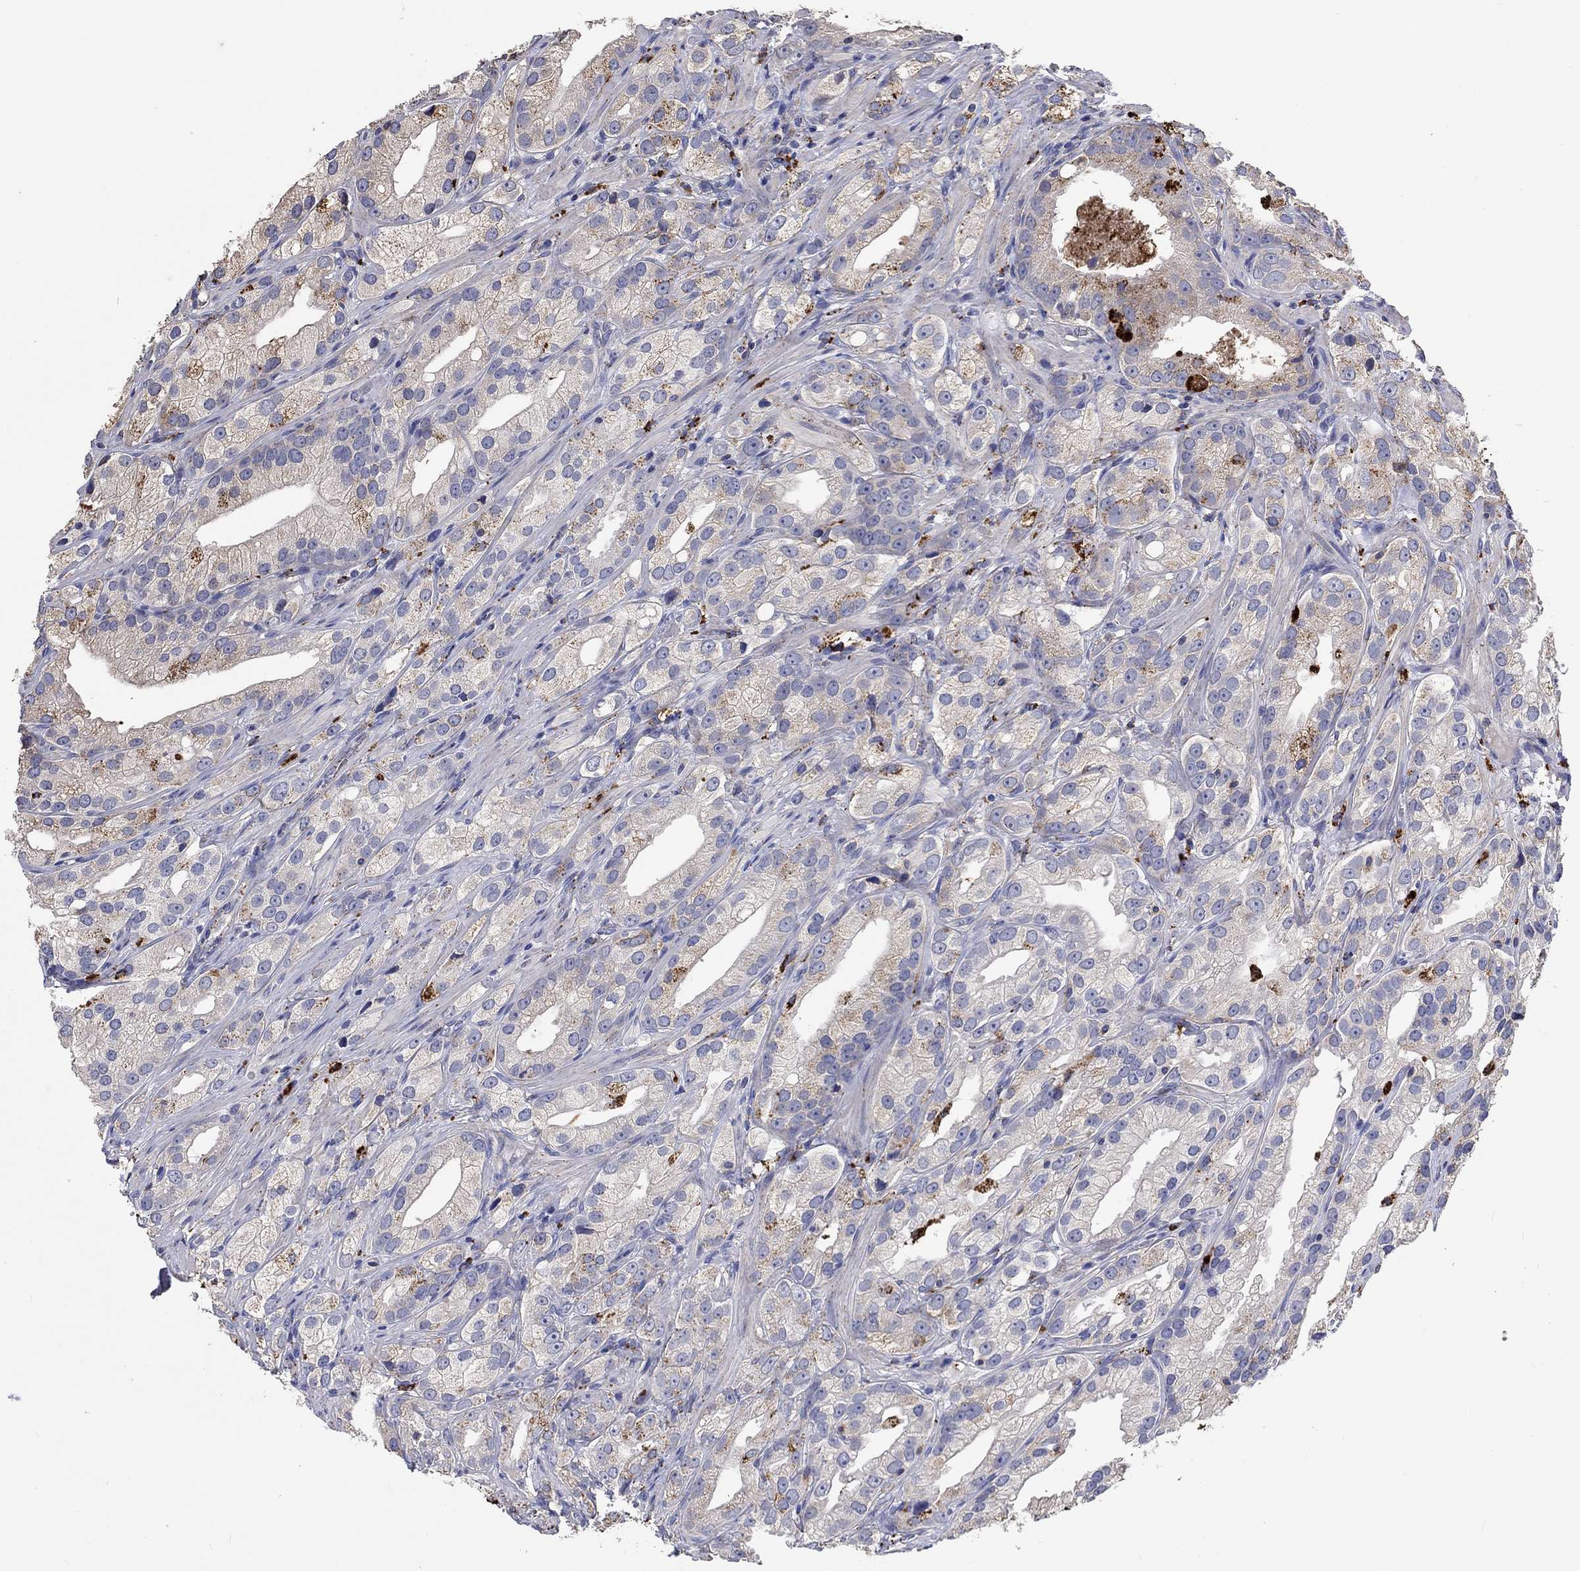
{"staining": {"intensity": "strong", "quantity": "<25%", "location": "cytoplasmic/membranous"}, "tissue": "prostate cancer", "cell_type": "Tumor cells", "image_type": "cancer", "snomed": [{"axis": "morphology", "description": "Adenocarcinoma, High grade"}, {"axis": "topography", "description": "Prostate and seminal vesicle, NOS"}], "caption": "Prostate high-grade adenocarcinoma stained with immunohistochemistry (IHC) shows strong cytoplasmic/membranous expression in about <25% of tumor cells.", "gene": "CTSB", "patient": {"sex": "male", "age": 62}}